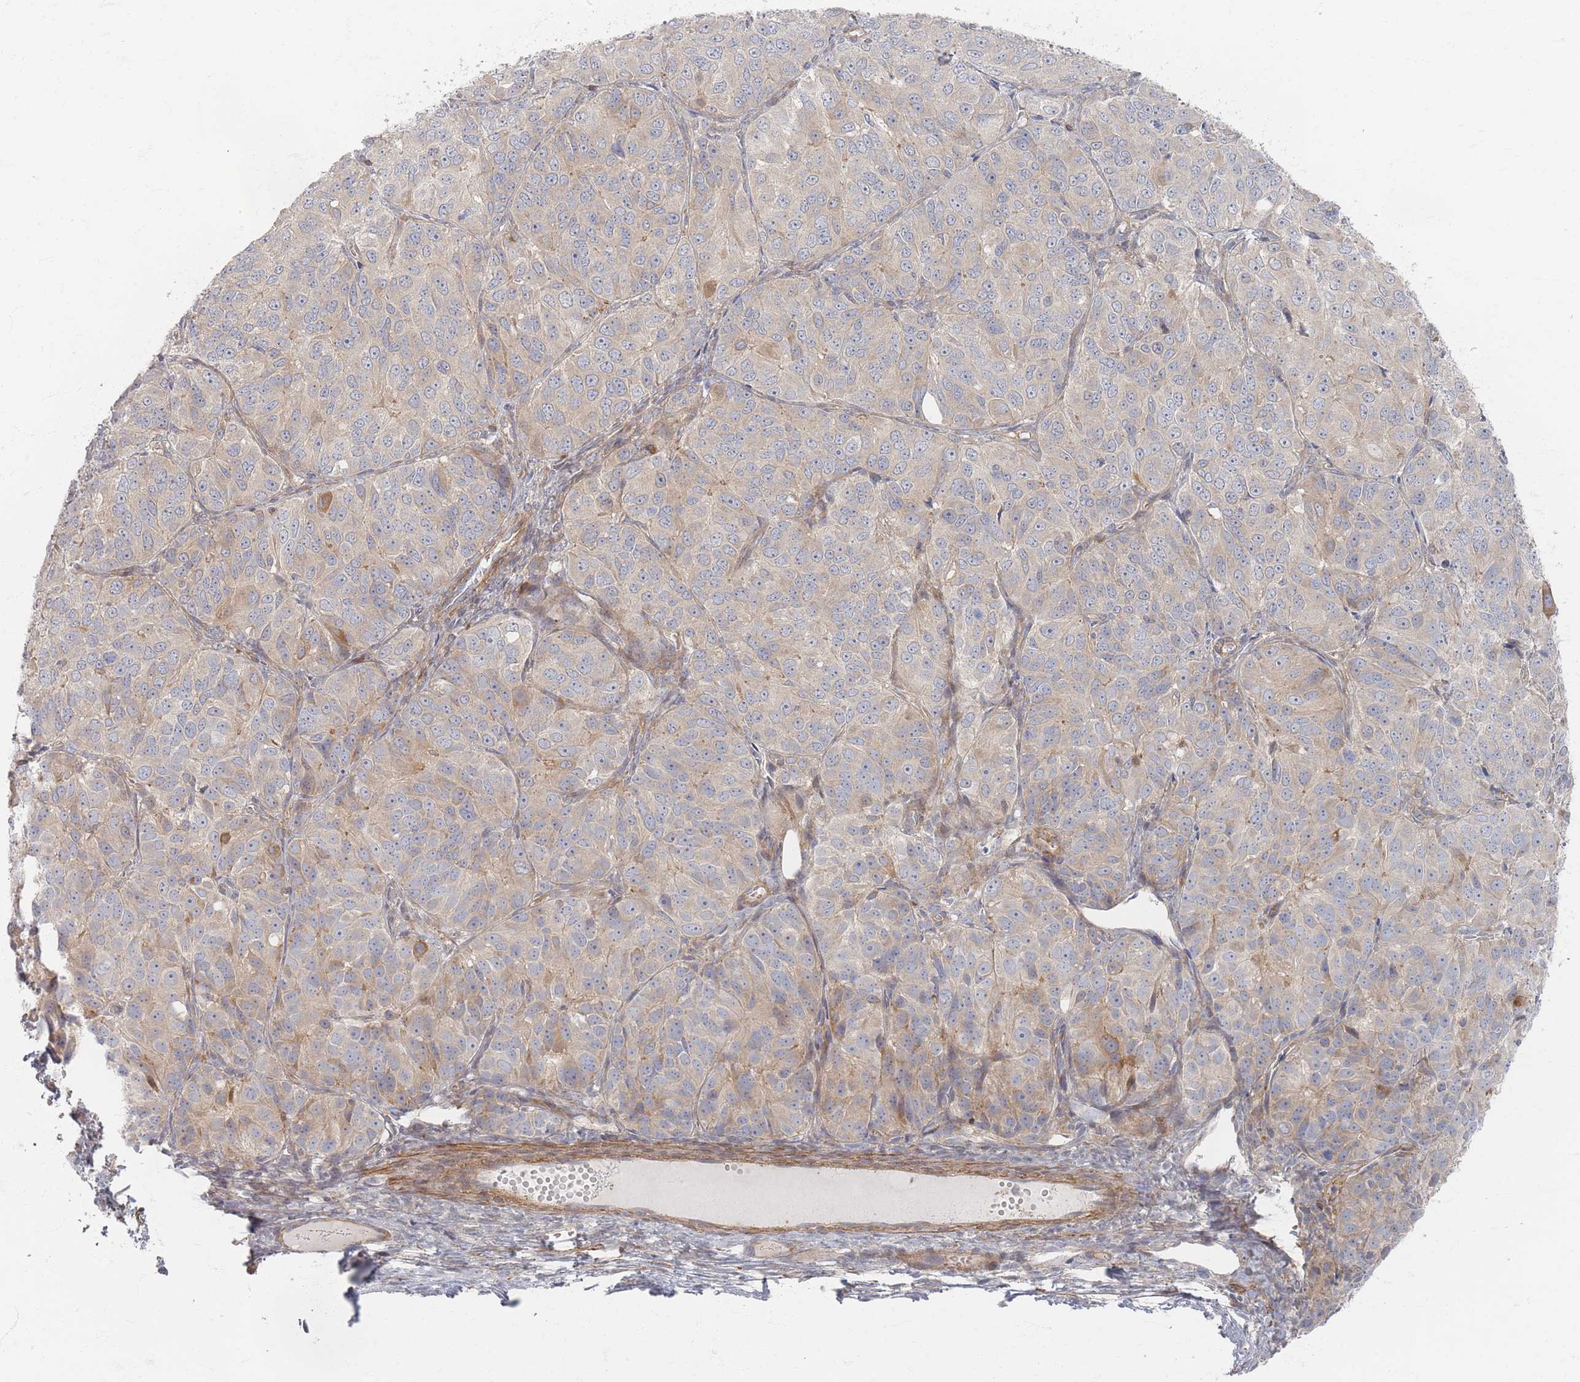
{"staining": {"intensity": "weak", "quantity": "<25%", "location": "cytoplasmic/membranous"}, "tissue": "ovarian cancer", "cell_type": "Tumor cells", "image_type": "cancer", "snomed": [{"axis": "morphology", "description": "Carcinoma, endometroid"}, {"axis": "topography", "description": "Ovary"}], "caption": "A photomicrograph of ovarian cancer (endometroid carcinoma) stained for a protein reveals no brown staining in tumor cells.", "gene": "ZNF852", "patient": {"sex": "female", "age": 51}}